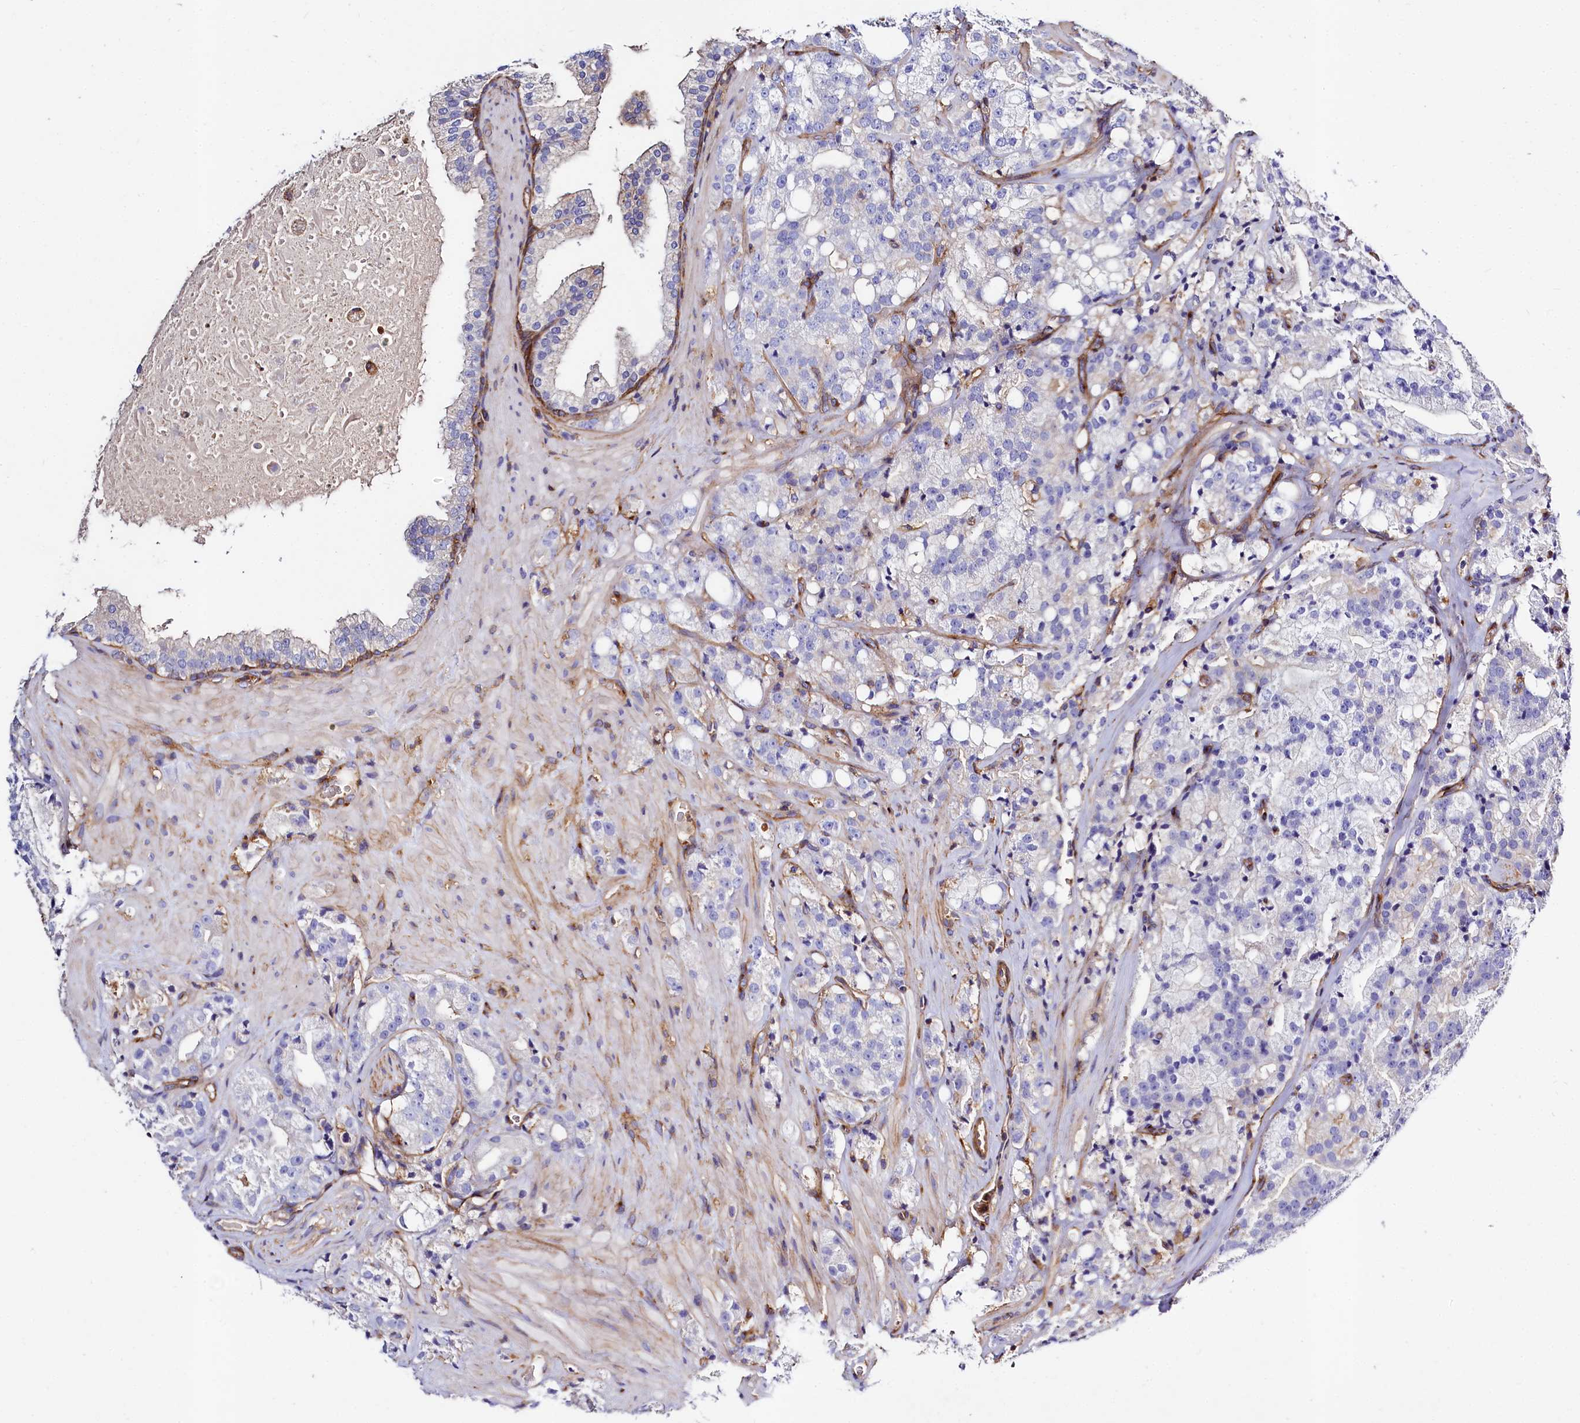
{"staining": {"intensity": "negative", "quantity": "none", "location": "none"}, "tissue": "prostate cancer", "cell_type": "Tumor cells", "image_type": "cancer", "snomed": [{"axis": "morphology", "description": "Adenocarcinoma, High grade"}, {"axis": "topography", "description": "Prostate"}], "caption": "This is an immunohistochemistry (IHC) image of human prostate cancer (adenocarcinoma (high-grade)). There is no positivity in tumor cells.", "gene": "ANO6", "patient": {"sex": "male", "age": 64}}